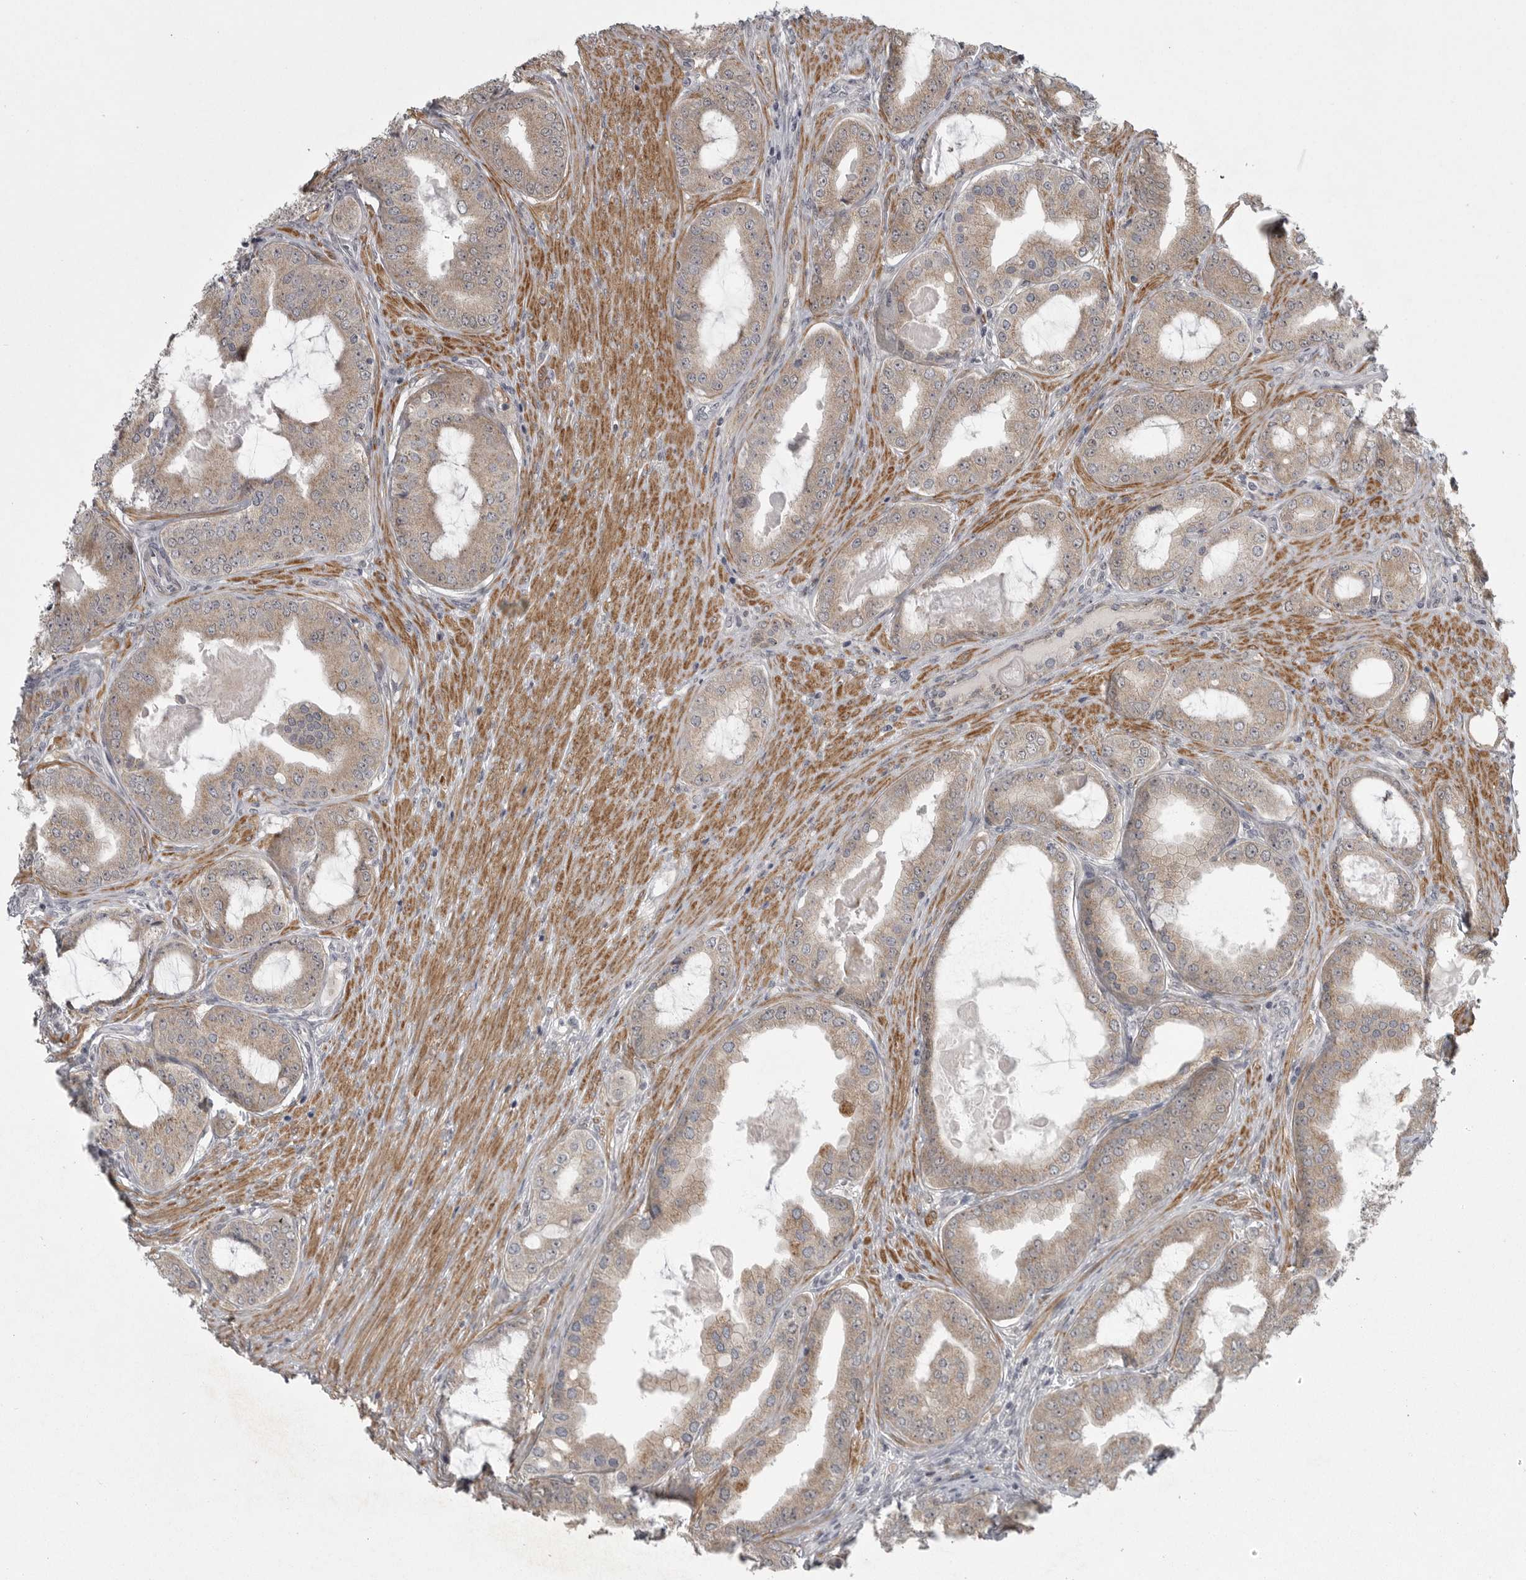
{"staining": {"intensity": "weak", "quantity": "25%-75%", "location": "cytoplasmic/membranous"}, "tissue": "prostate cancer", "cell_type": "Tumor cells", "image_type": "cancer", "snomed": [{"axis": "morphology", "description": "Adenocarcinoma, High grade"}, {"axis": "topography", "description": "Prostate"}], "caption": "Immunohistochemistry of prostate high-grade adenocarcinoma exhibits low levels of weak cytoplasmic/membranous expression in about 25%-75% of tumor cells.", "gene": "PPP1R9A", "patient": {"sex": "male", "age": 60}}